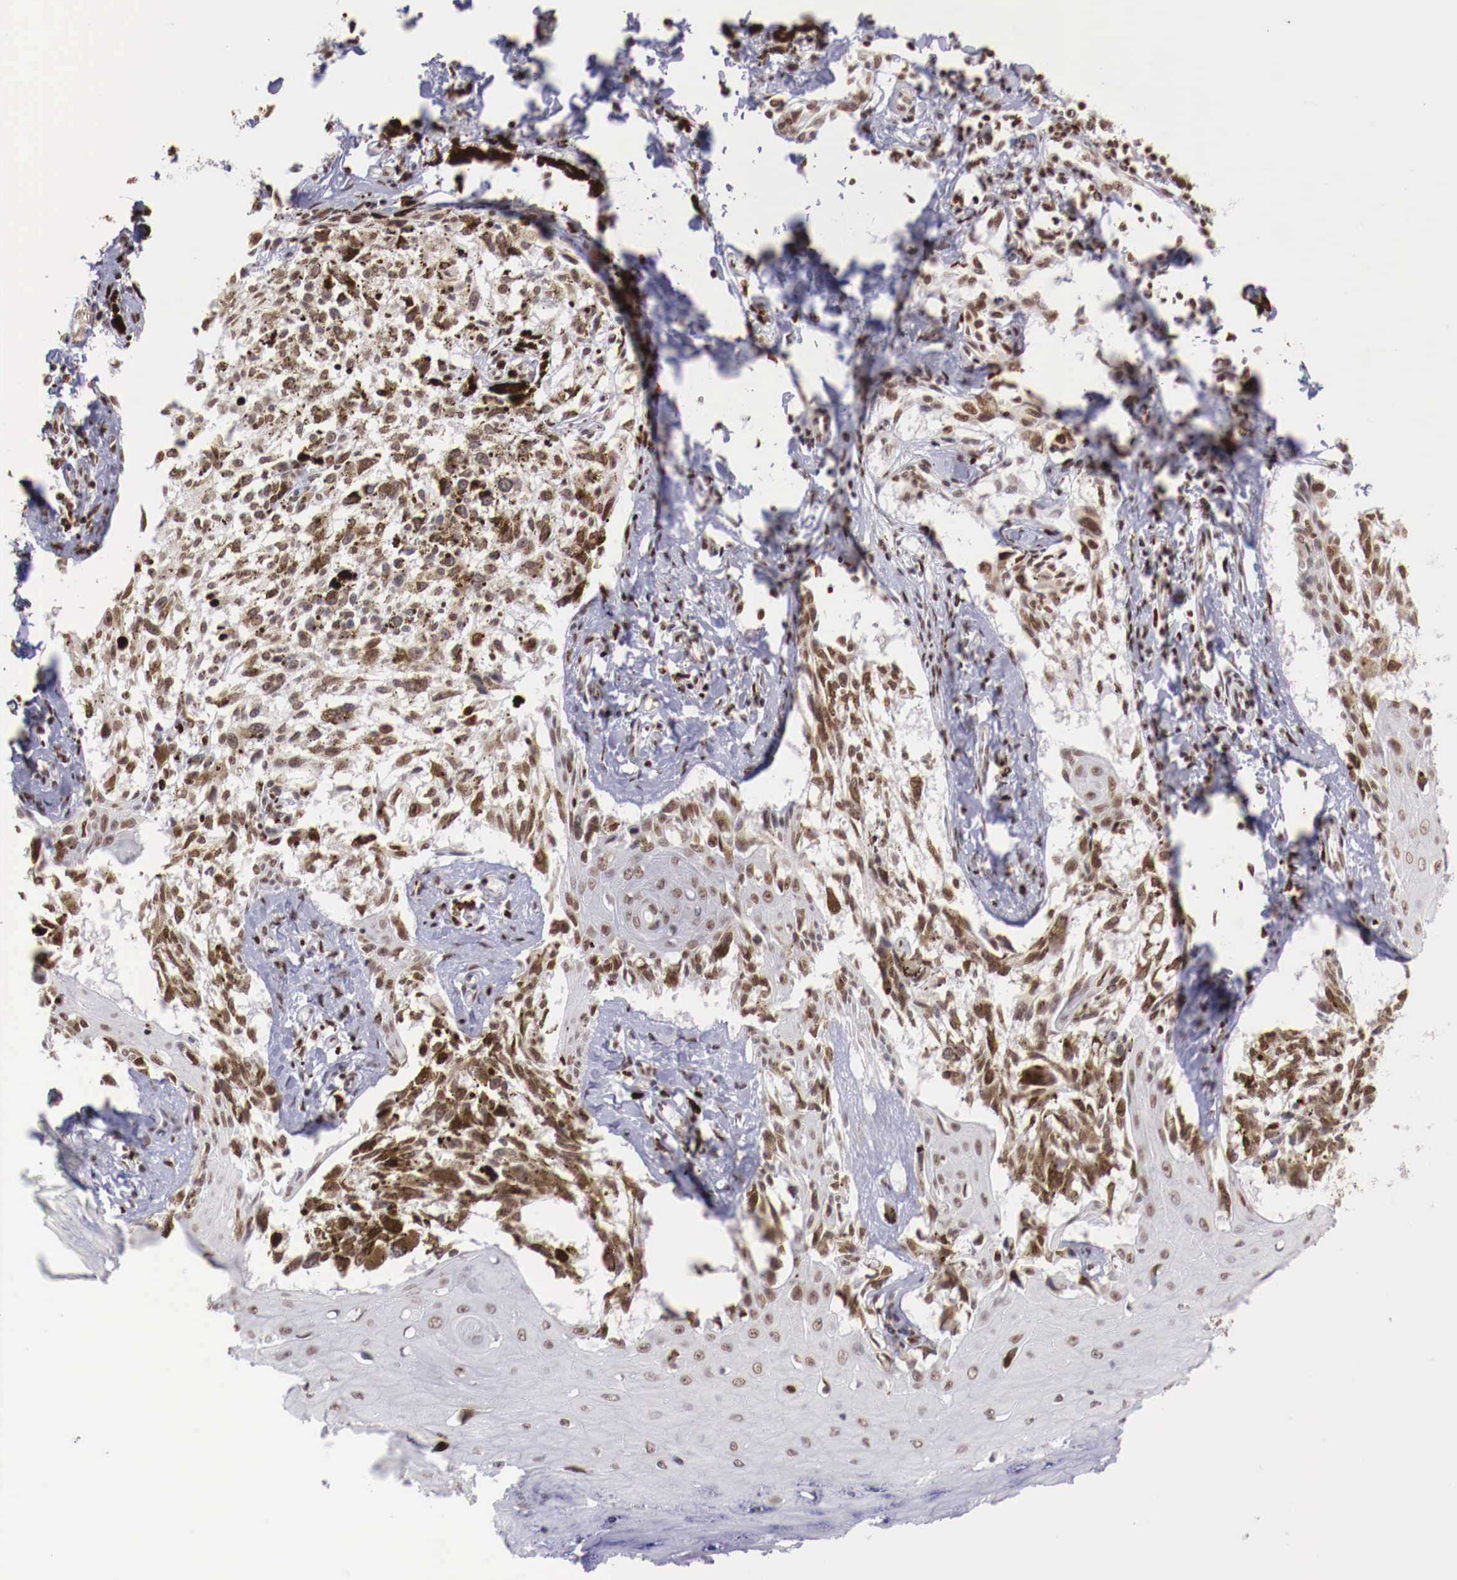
{"staining": {"intensity": "moderate", "quantity": ">75%", "location": "nuclear"}, "tissue": "melanoma", "cell_type": "Tumor cells", "image_type": "cancer", "snomed": [{"axis": "morphology", "description": "Malignant melanoma, NOS"}, {"axis": "topography", "description": "Skin"}], "caption": "IHC of melanoma demonstrates medium levels of moderate nuclear expression in approximately >75% of tumor cells.", "gene": "MAX", "patient": {"sex": "female", "age": 82}}